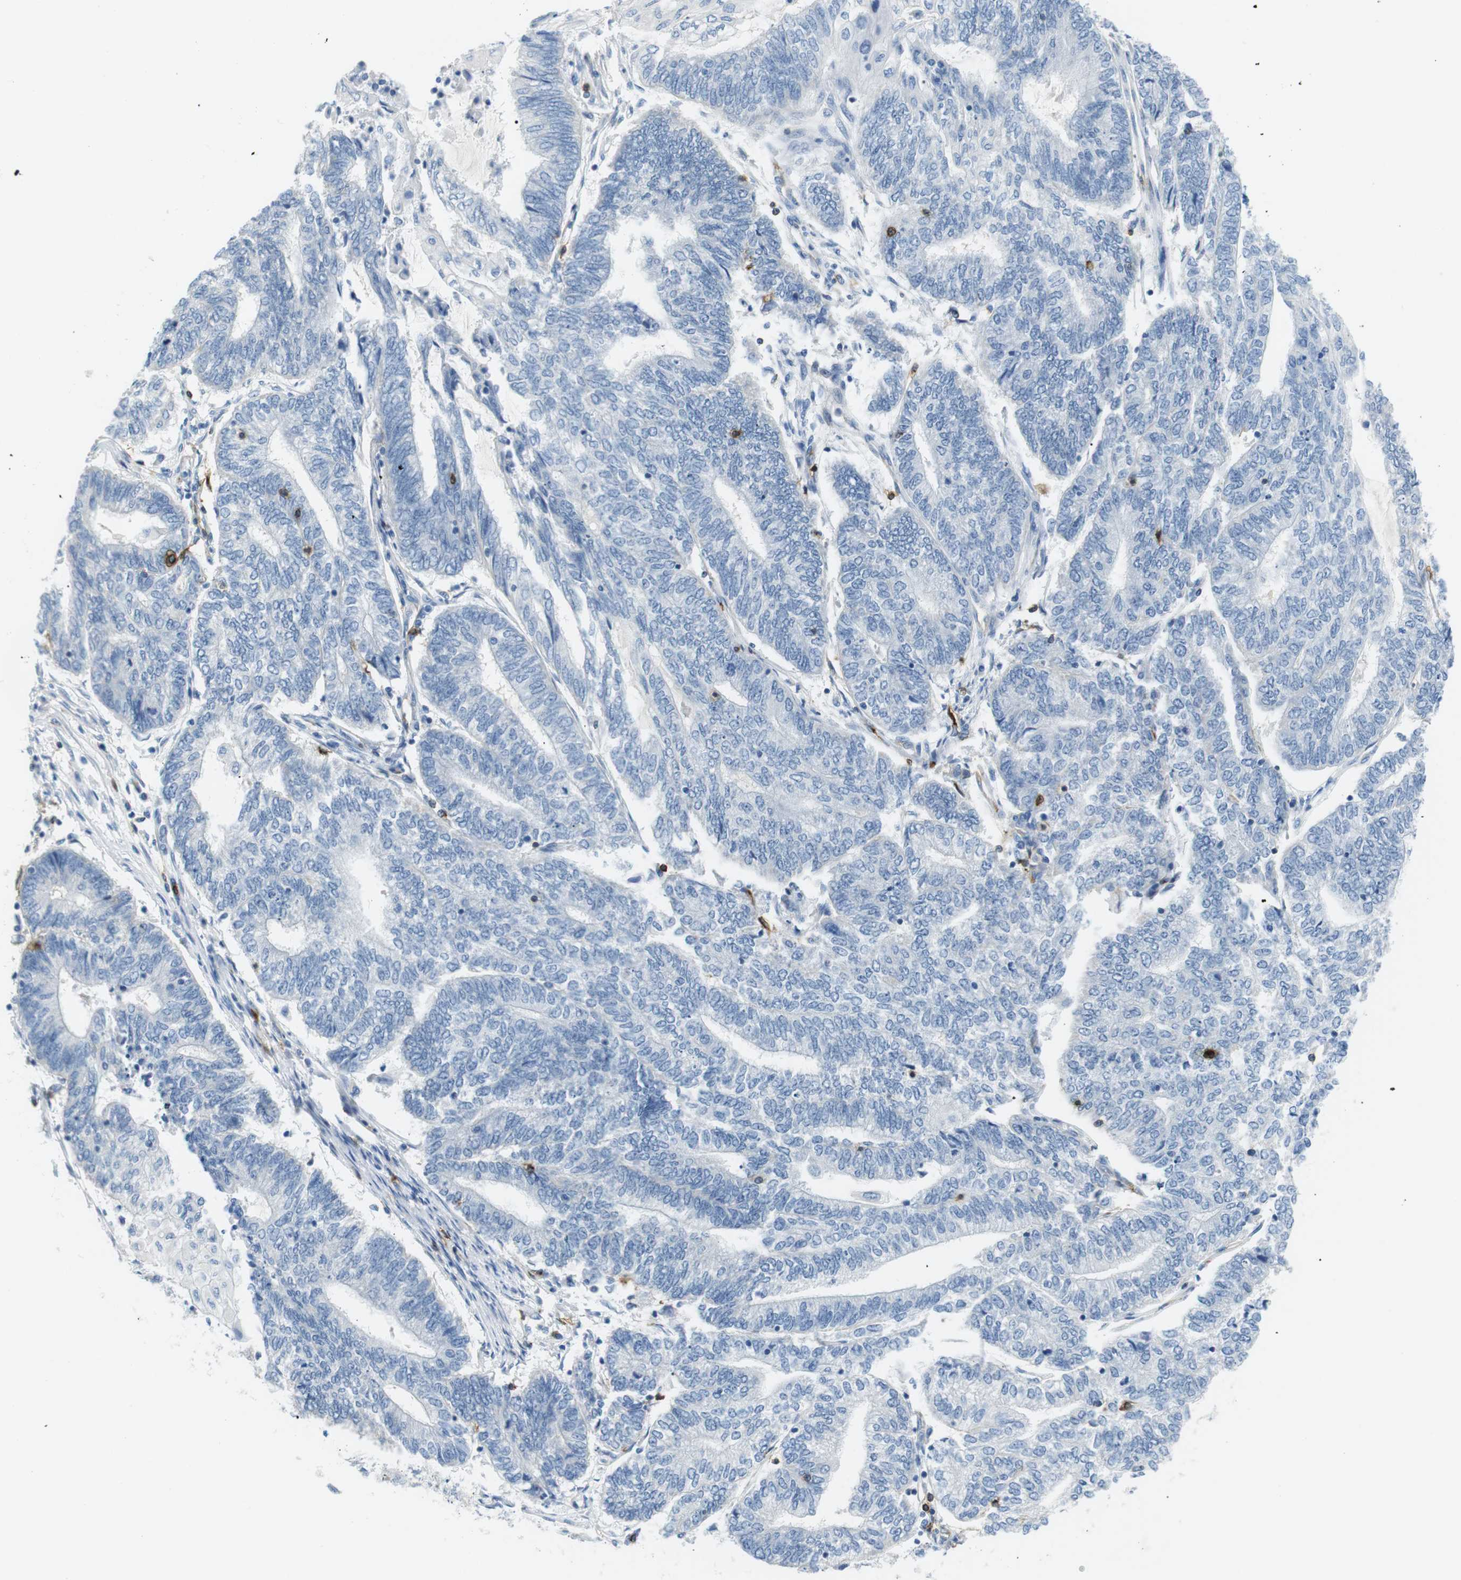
{"staining": {"intensity": "negative", "quantity": "none", "location": "none"}, "tissue": "endometrial cancer", "cell_type": "Tumor cells", "image_type": "cancer", "snomed": [{"axis": "morphology", "description": "Adenocarcinoma, NOS"}, {"axis": "topography", "description": "Uterus"}, {"axis": "topography", "description": "Endometrium"}], "caption": "Immunohistochemical staining of endometrial cancer (adenocarcinoma) reveals no significant staining in tumor cells.", "gene": "TNFRSF4", "patient": {"sex": "female", "age": 70}}